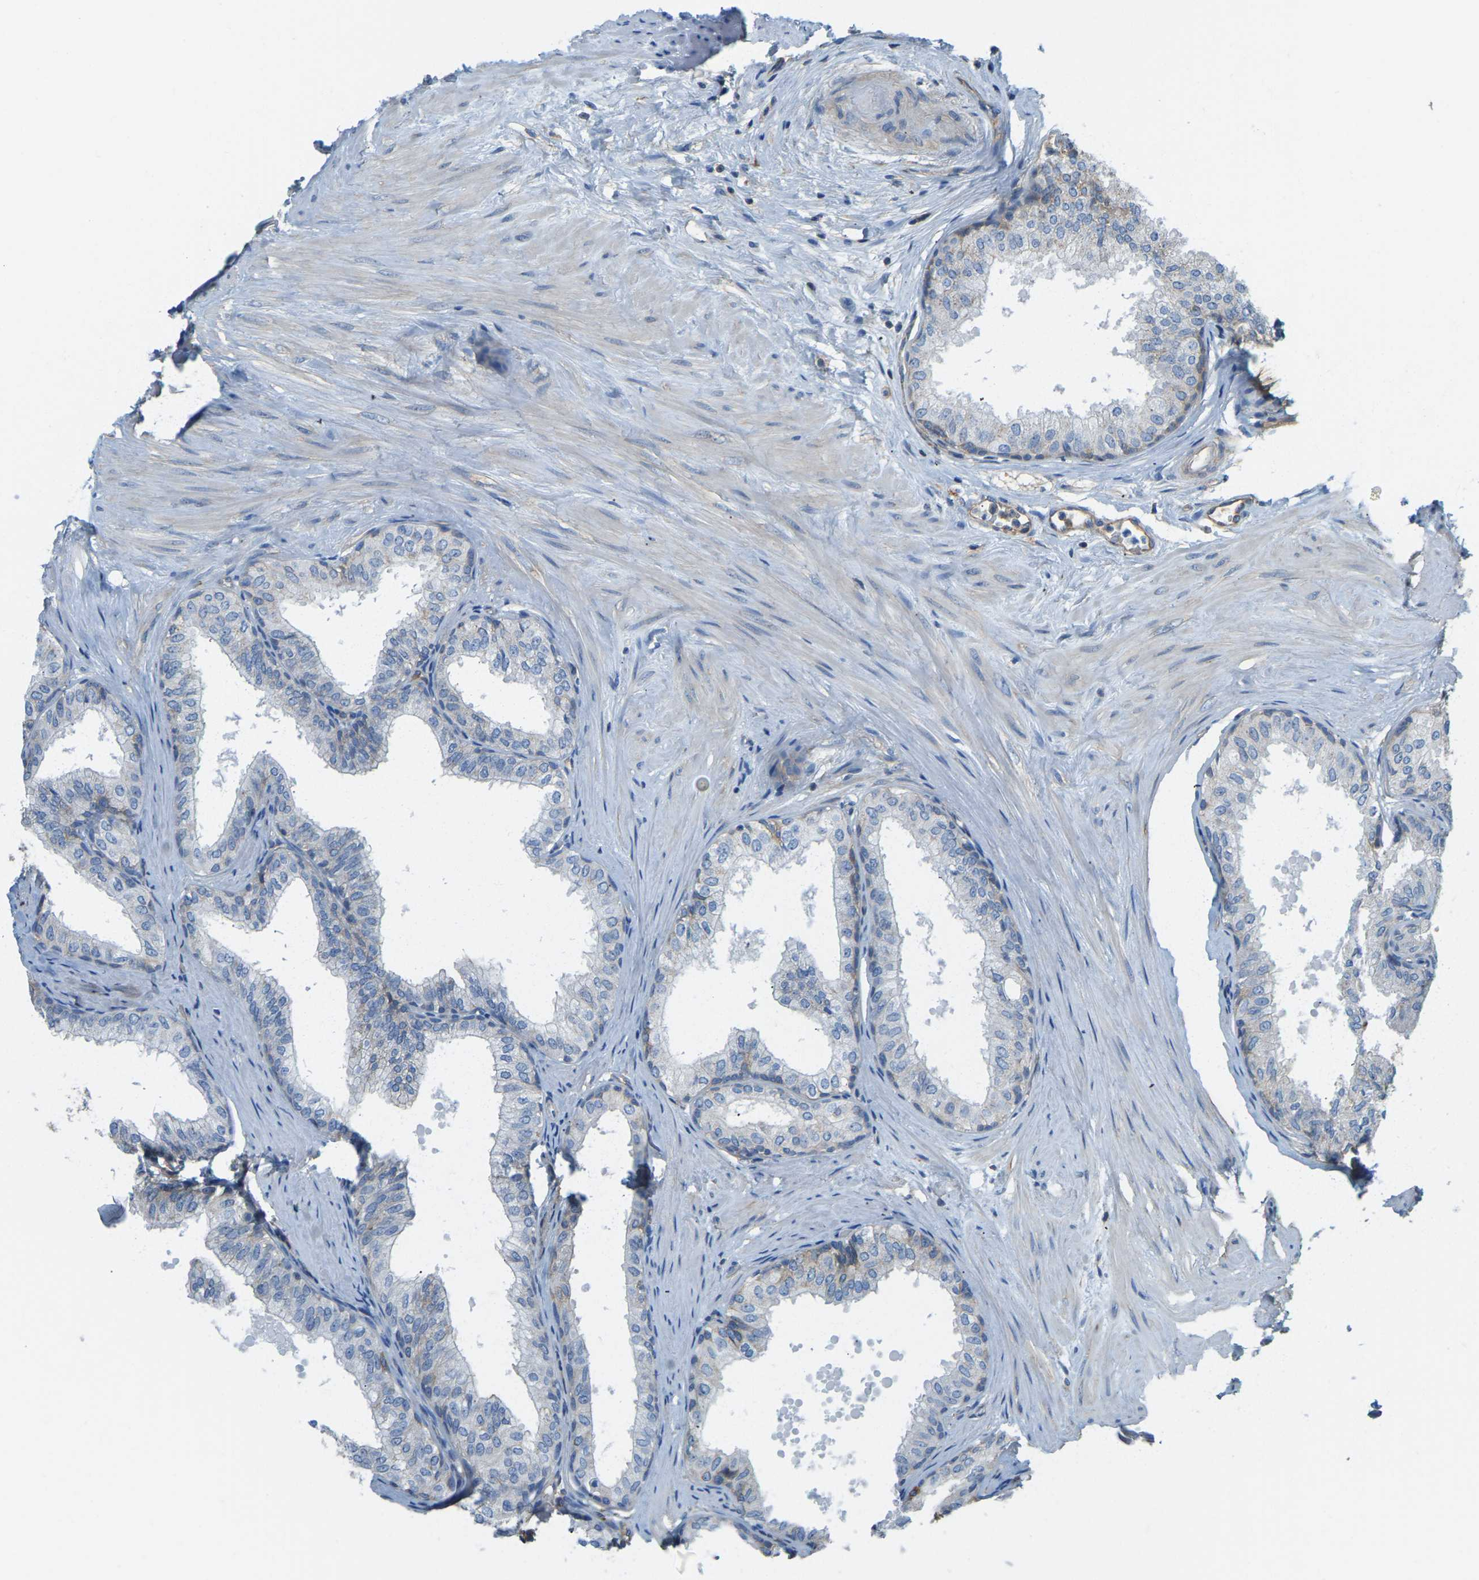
{"staining": {"intensity": "moderate", "quantity": "25%-75%", "location": "cytoplasmic/membranous"}, "tissue": "seminal vesicle", "cell_type": "Glandular cells", "image_type": "normal", "snomed": [{"axis": "morphology", "description": "Normal tissue, NOS"}, {"axis": "topography", "description": "Prostate"}, {"axis": "topography", "description": "Seminal veicle"}], "caption": "Immunohistochemistry (IHC) (DAB) staining of benign human seminal vesicle displays moderate cytoplasmic/membranous protein positivity in about 25%-75% of glandular cells.", "gene": "AHNAK", "patient": {"sex": "male", "age": 60}}